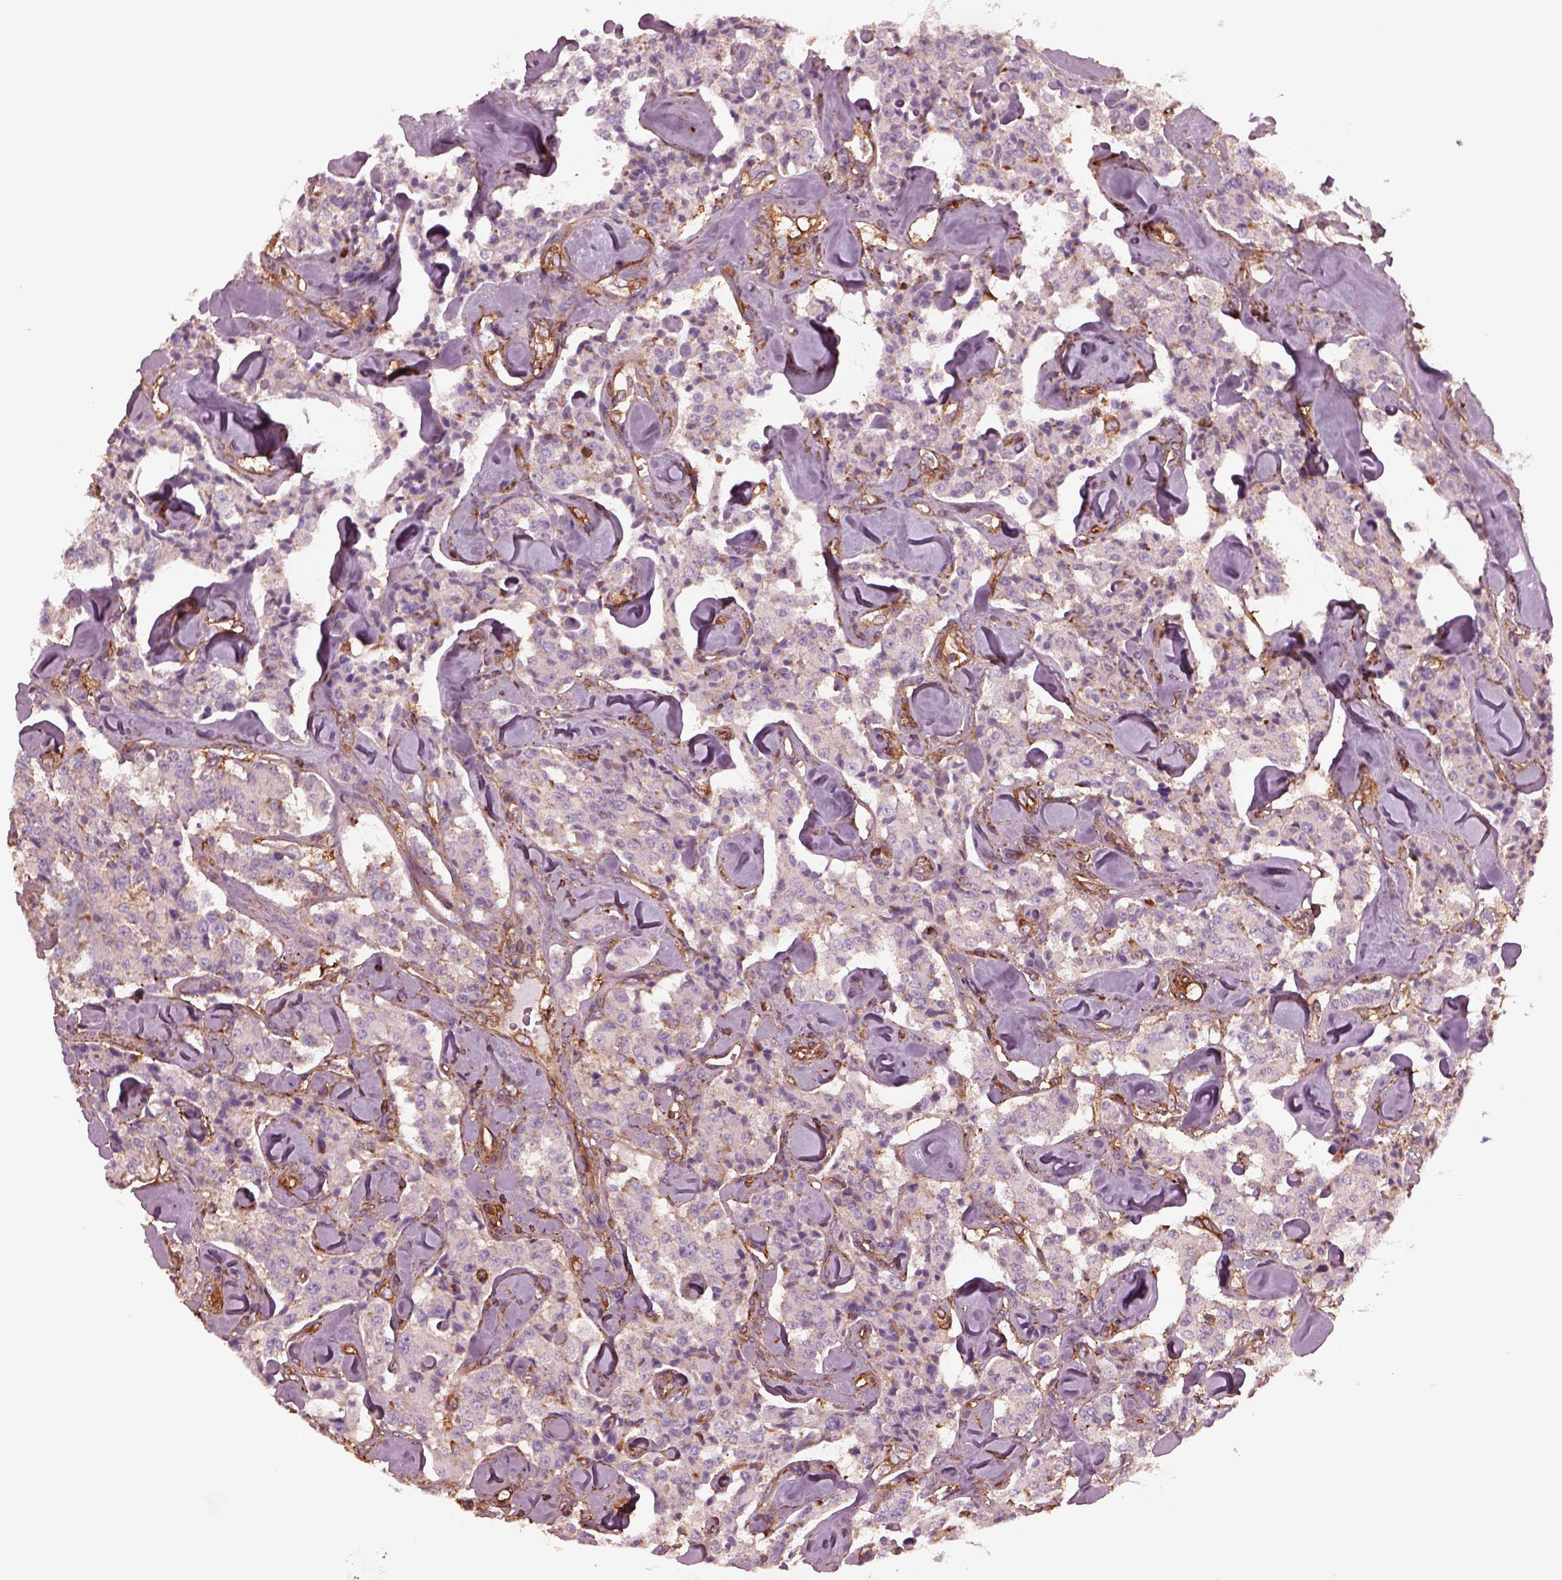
{"staining": {"intensity": "weak", "quantity": "<25%", "location": "cytoplasmic/membranous"}, "tissue": "carcinoid", "cell_type": "Tumor cells", "image_type": "cancer", "snomed": [{"axis": "morphology", "description": "Carcinoid, malignant, NOS"}, {"axis": "topography", "description": "Pancreas"}], "caption": "High power microscopy histopathology image of an immunohistochemistry histopathology image of carcinoid, revealing no significant expression in tumor cells.", "gene": "MYL6", "patient": {"sex": "male", "age": 41}}